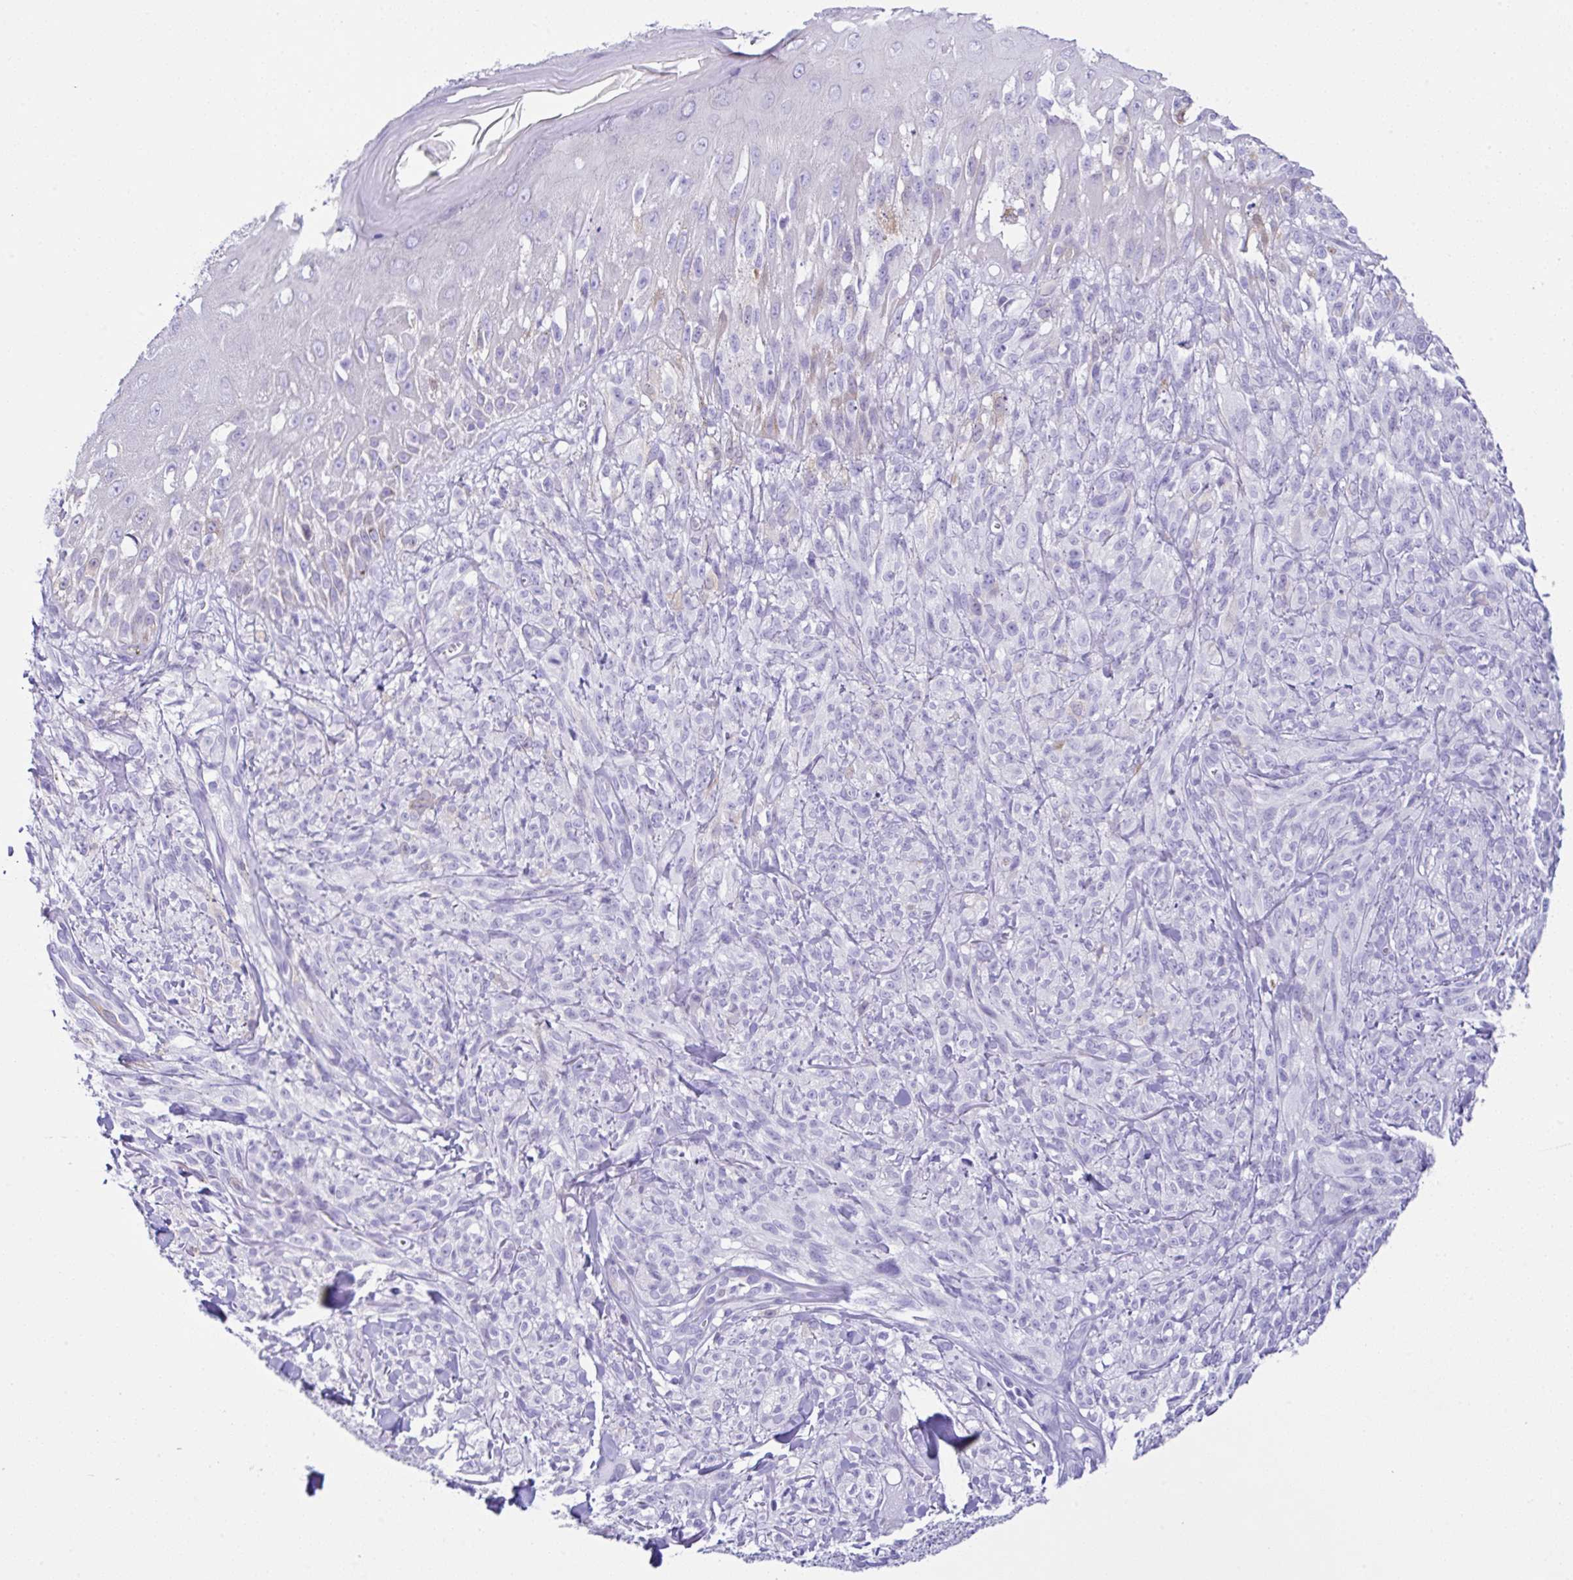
{"staining": {"intensity": "negative", "quantity": "none", "location": "none"}, "tissue": "melanoma", "cell_type": "Tumor cells", "image_type": "cancer", "snomed": [{"axis": "morphology", "description": "Malignant melanoma, NOS"}, {"axis": "topography", "description": "Skin of upper arm"}], "caption": "IHC micrograph of neoplastic tissue: human malignant melanoma stained with DAB demonstrates no significant protein expression in tumor cells.", "gene": "RRM2", "patient": {"sex": "female", "age": 65}}